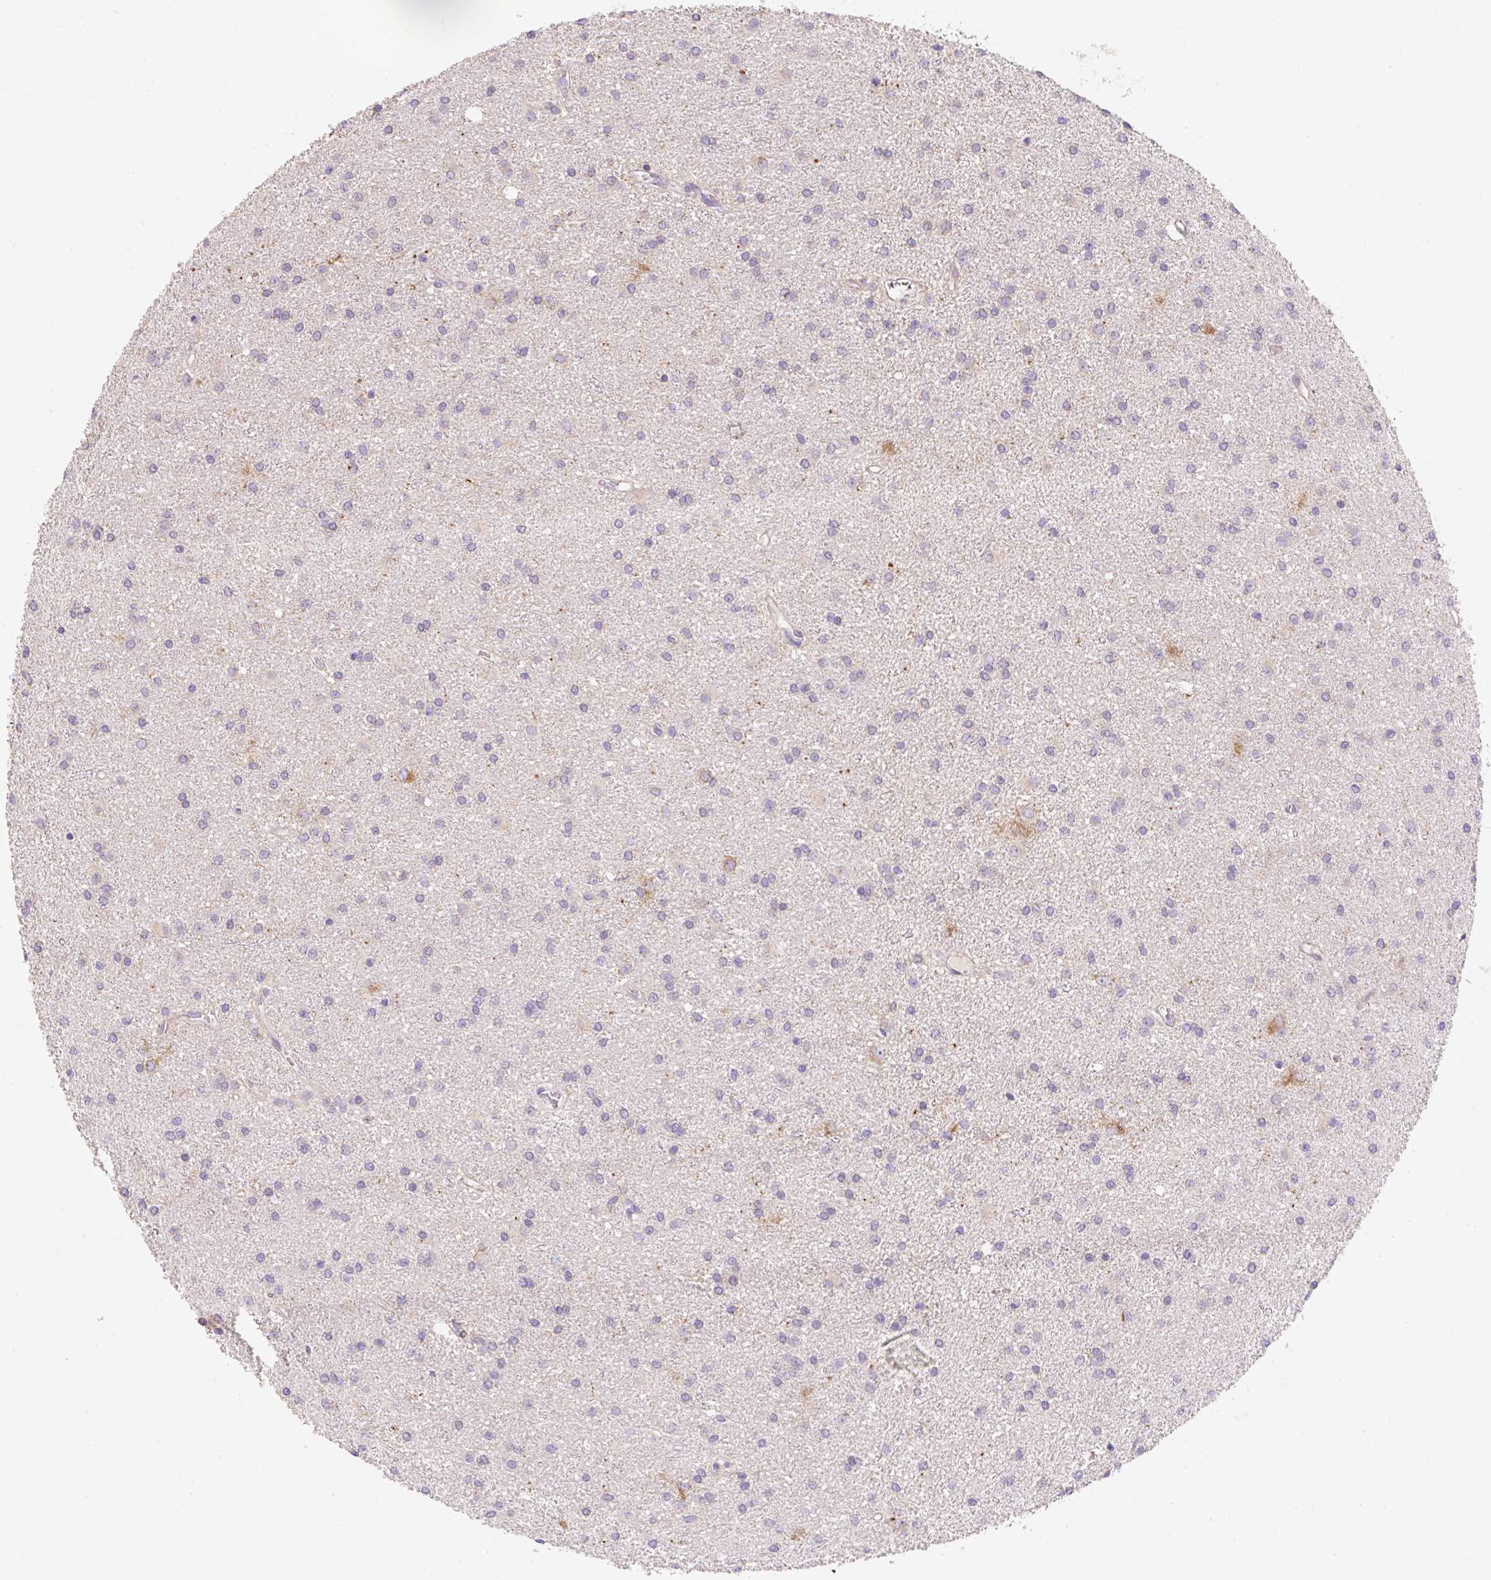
{"staining": {"intensity": "negative", "quantity": "none", "location": "none"}, "tissue": "glioma", "cell_type": "Tumor cells", "image_type": "cancer", "snomed": [{"axis": "morphology", "description": "Glioma, malignant, High grade"}, {"axis": "topography", "description": "Brain"}], "caption": "The image displays no staining of tumor cells in glioma.", "gene": "PMAIP1", "patient": {"sex": "female", "age": 50}}